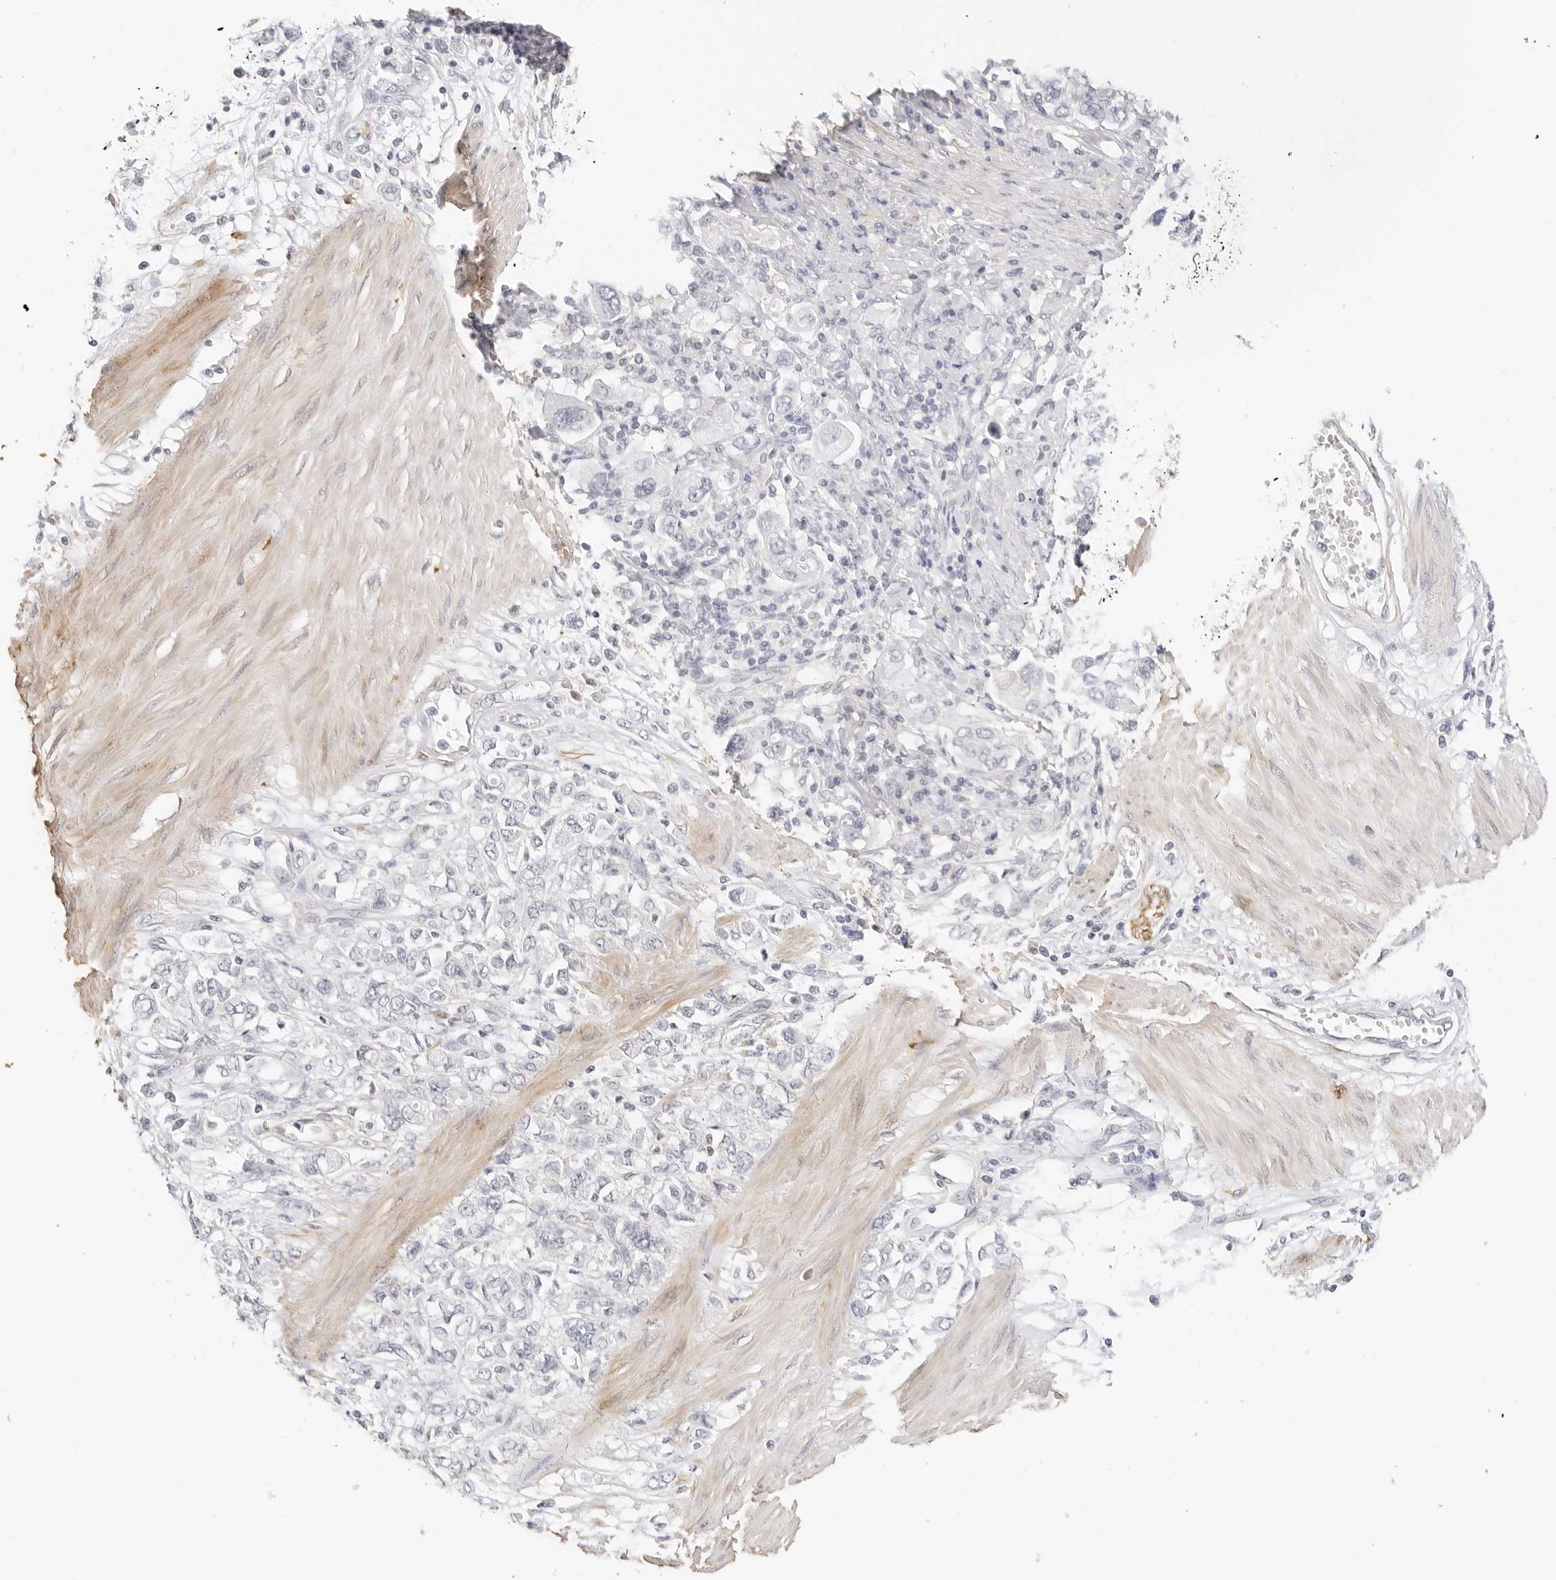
{"staining": {"intensity": "negative", "quantity": "none", "location": "none"}, "tissue": "stomach cancer", "cell_type": "Tumor cells", "image_type": "cancer", "snomed": [{"axis": "morphology", "description": "Adenocarcinoma, NOS"}, {"axis": "topography", "description": "Stomach"}], "caption": "Stomach adenocarcinoma was stained to show a protein in brown. There is no significant staining in tumor cells. (Brightfield microscopy of DAB (3,3'-diaminobenzidine) IHC at high magnification).", "gene": "PCDH19", "patient": {"sex": "female", "age": 76}}